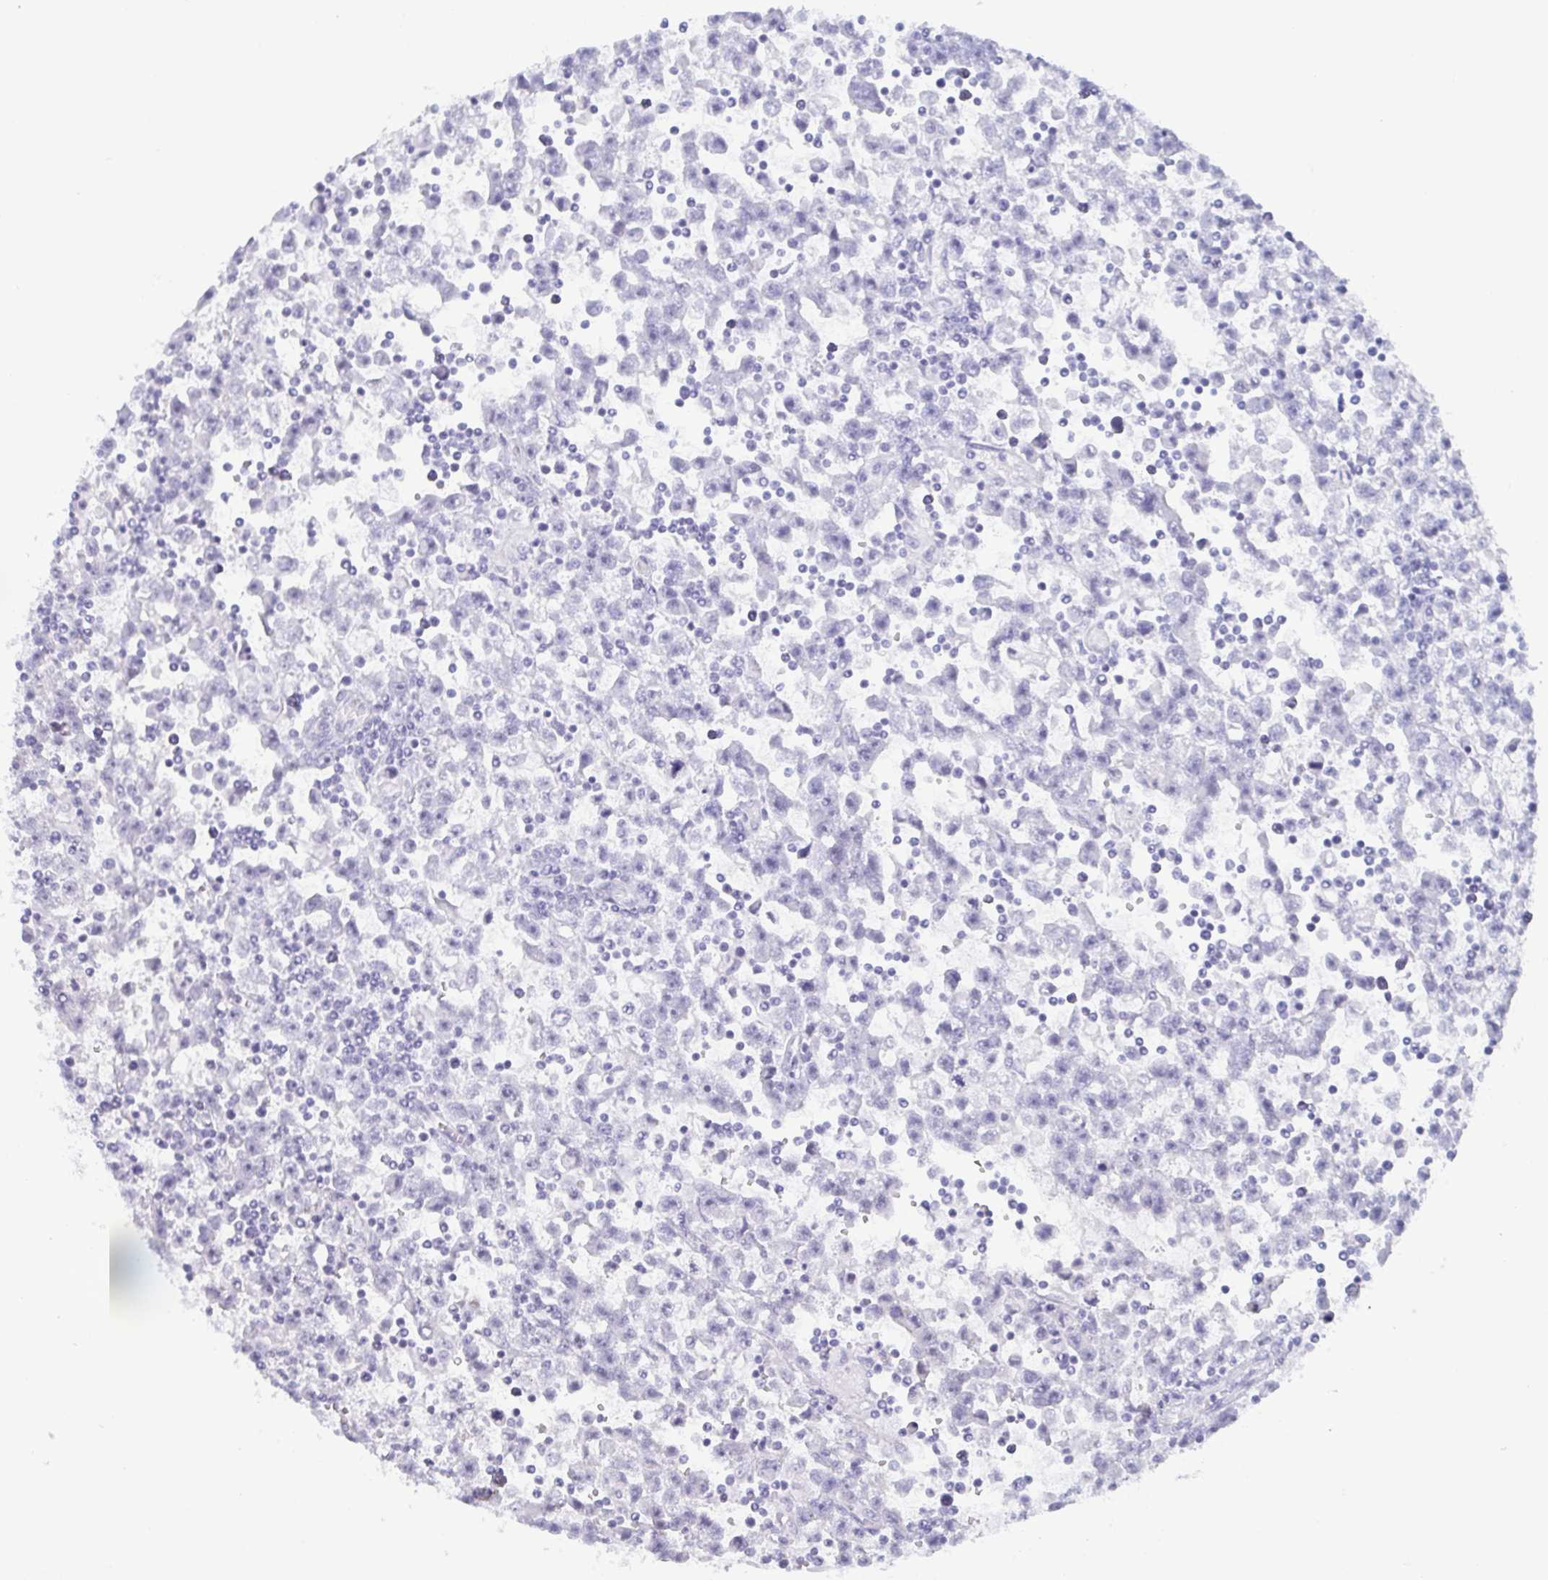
{"staining": {"intensity": "negative", "quantity": "none", "location": "none"}, "tissue": "testis cancer", "cell_type": "Tumor cells", "image_type": "cancer", "snomed": [{"axis": "morphology", "description": "Seminoma, NOS"}, {"axis": "topography", "description": "Testis"}], "caption": "Tumor cells are negative for brown protein staining in testis seminoma.", "gene": "BZW1", "patient": {"sex": "male", "age": 31}}